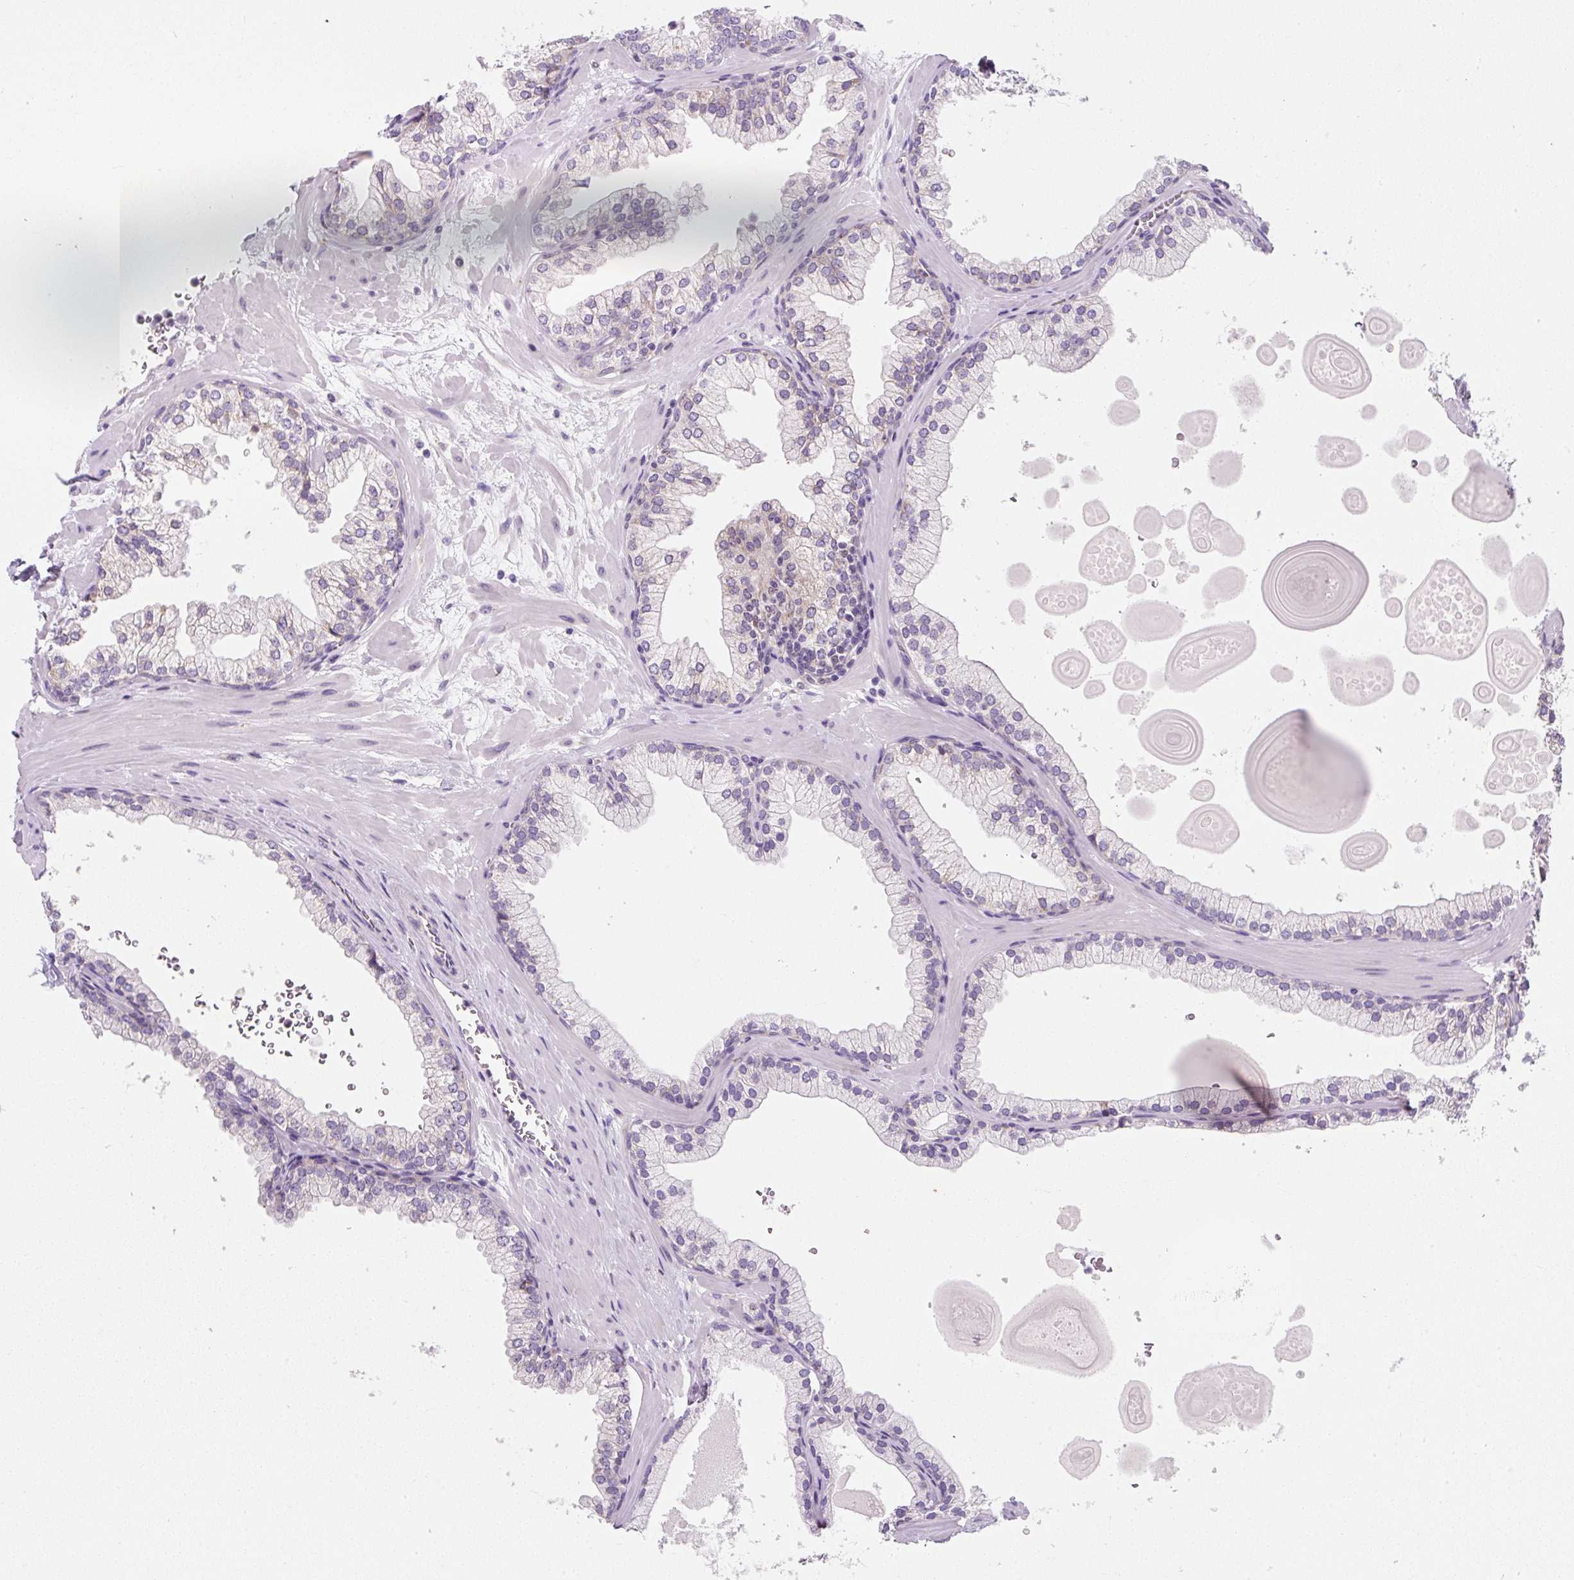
{"staining": {"intensity": "weak", "quantity": "25%-75%", "location": "cytoplasmic/membranous"}, "tissue": "prostate", "cell_type": "Glandular cells", "image_type": "normal", "snomed": [{"axis": "morphology", "description": "Normal tissue, NOS"}, {"axis": "topography", "description": "Prostate"}, {"axis": "topography", "description": "Peripheral nerve tissue"}], "caption": "High-magnification brightfield microscopy of unremarkable prostate stained with DAB (3,3'-diaminobenzidine) (brown) and counterstained with hematoxylin (blue). glandular cells exhibit weak cytoplasmic/membranous expression is identified in approximately25%-75% of cells.", "gene": "DDOST", "patient": {"sex": "male", "age": 61}}